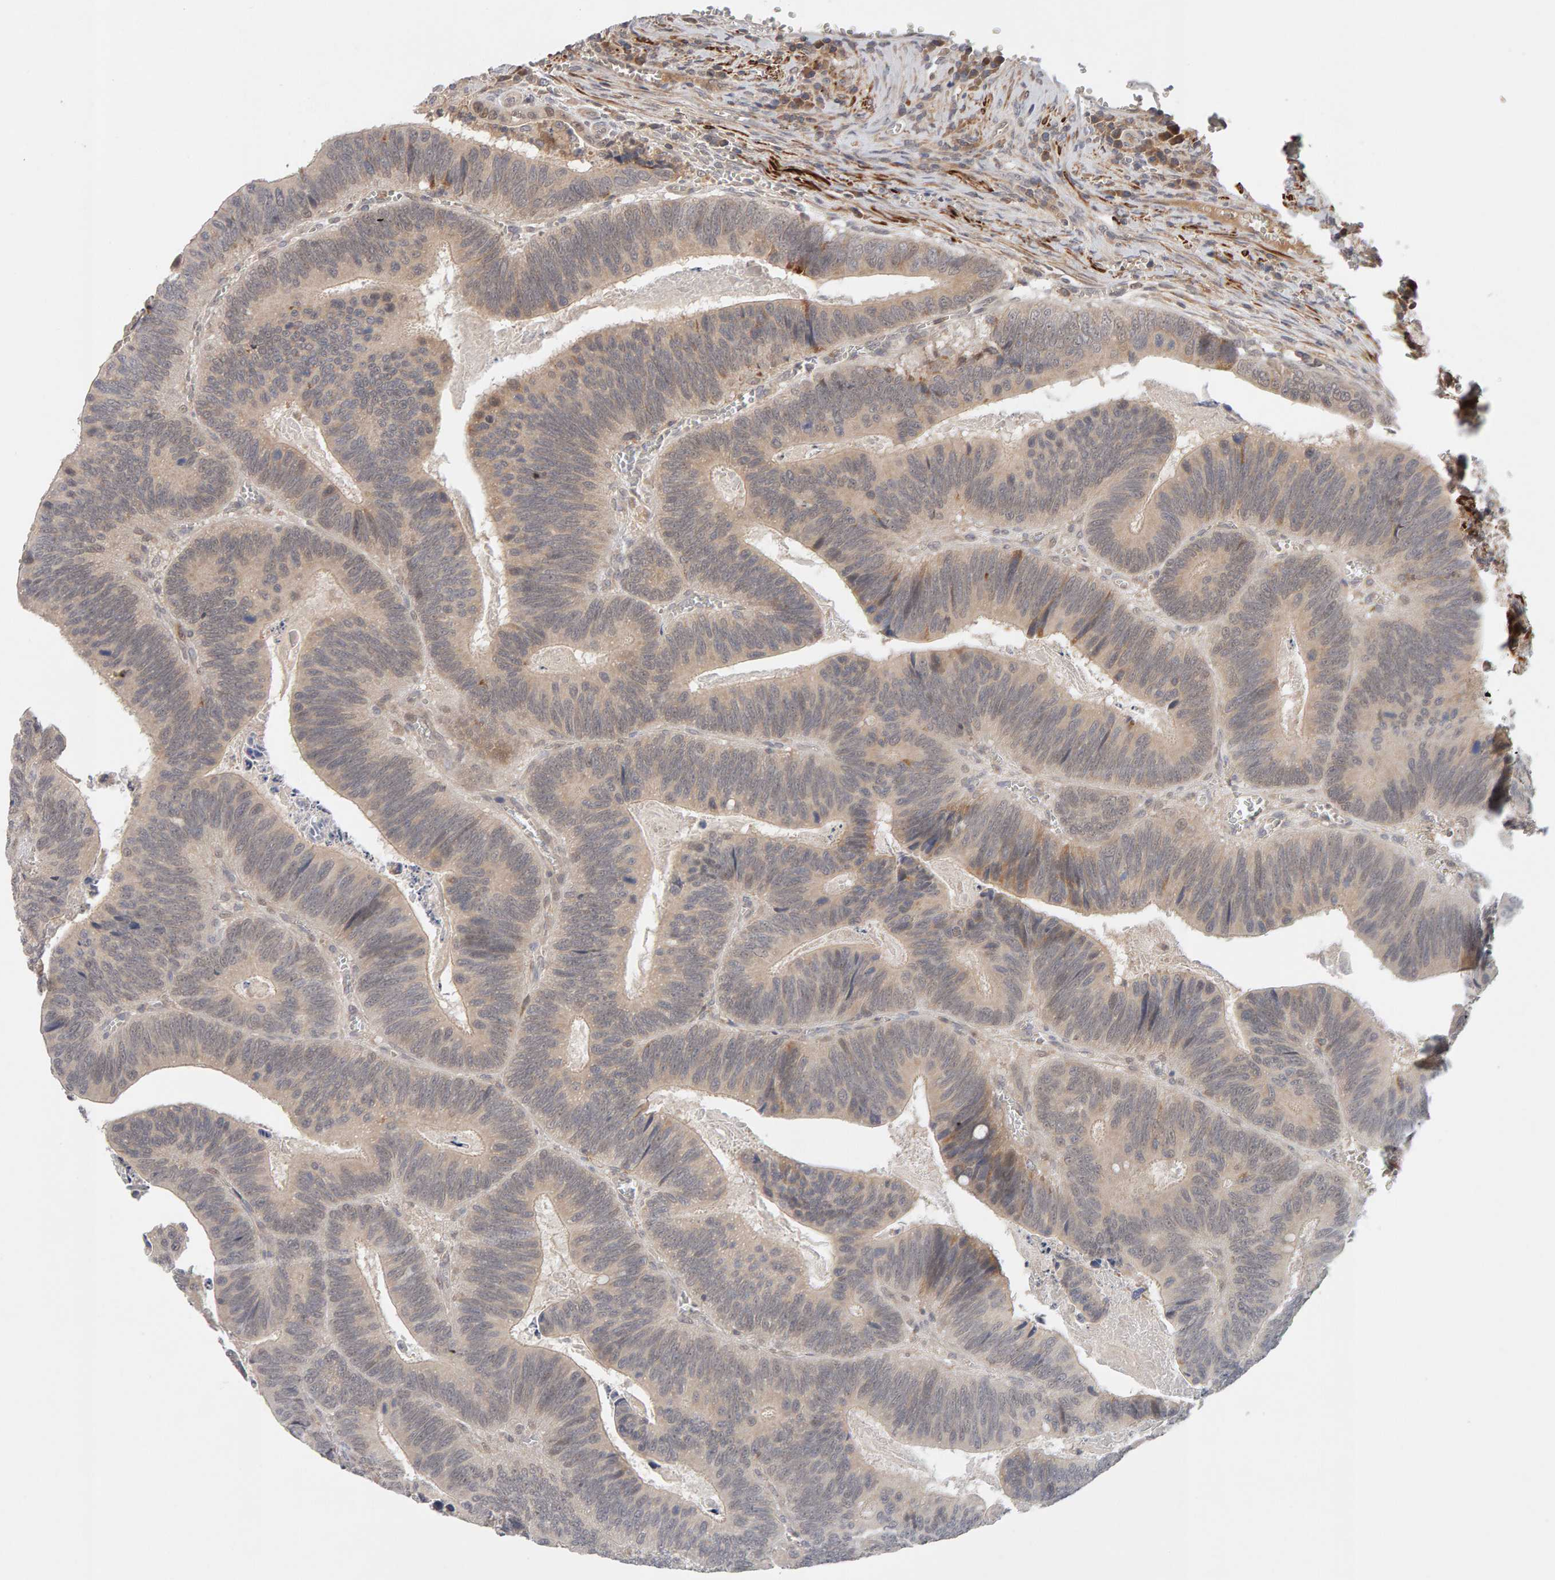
{"staining": {"intensity": "weak", "quantity": "25%-75%", "location": "nuclear"}, "tissue": "colorectal cancer", "cell_type": "Tumor cells", "image_type": "cancer", "snomed": [{"axis": "morphology", "description": "Inflammation, NOS"}, {"axis": "morphology", "description": "Adenocarcinoma, NOS"}, {"axis": "topography", "description": "Colon"}], "caption": "This is a photomicrograph of immunohistochemistry staining of adenocarcinoma (colorectal), which shows weak positivity in the nuclear of tumor cells.", "gene": "NUDCD1", "patient": {"sex": "male", "age": 72}}